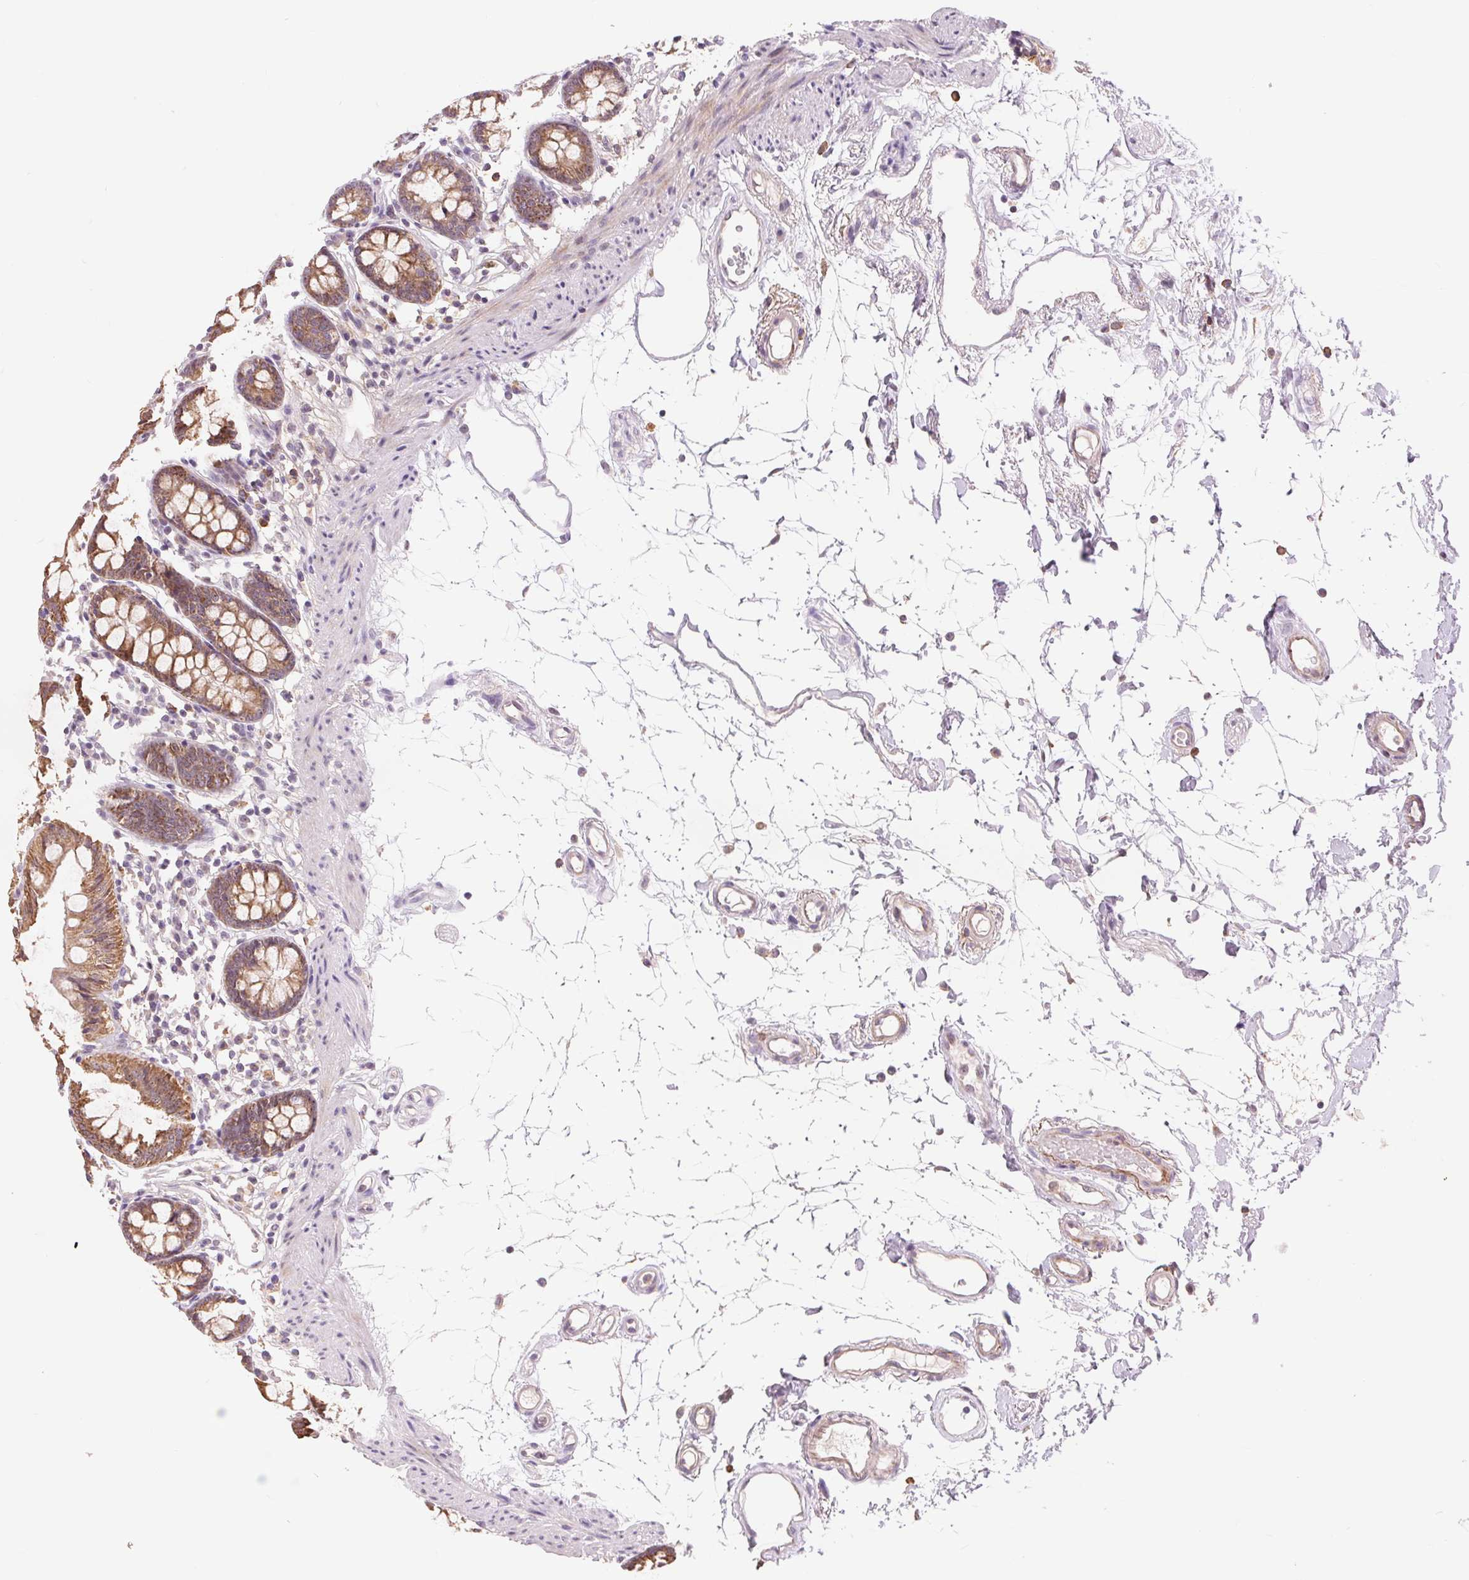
{"staining": {"intensity": "weak", "quantity": "25%-75%", "location": "cytoplasmic/membranous"}, "tissue": "colon", "cell_type": "Endothelial cells", "image_type": "normal", "snomed": [{"axis": "morphology", "description": "Normal tissue, NOS"}, {"axis": "topography", "description": "Colon"}], "caption": "Colon stained with immunohistochemistry shows weak cytoplasmic/membranous staining in approximately 25%-75% of endothelial cells. The staining was performed using DAB (3,3'-diaminobenzidine) to visualize the protein expression in brown, while the nuclei were stained in blue with hematoxylin (Magnification: 20x).", "gene": "RANBP3L", "patient": {"sex": "female", "age": 84}}